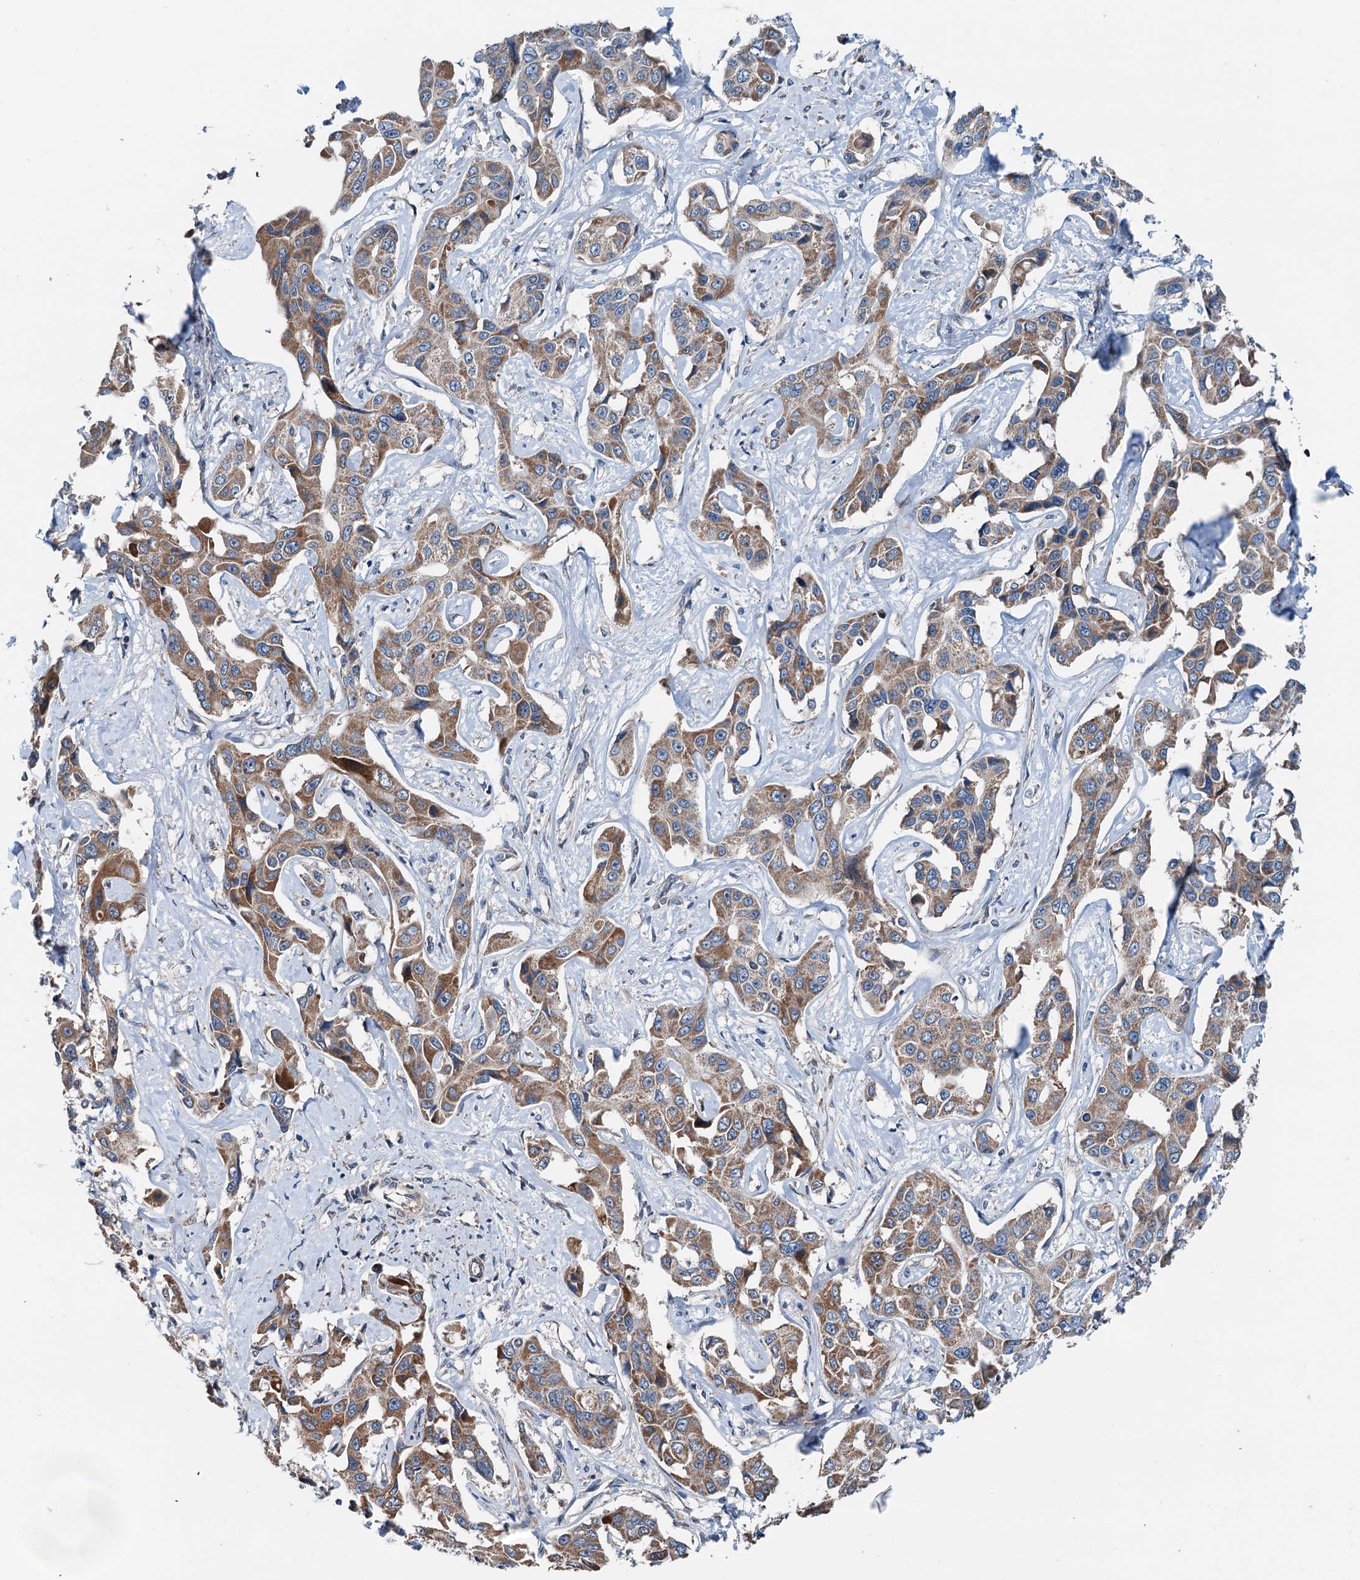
{"staining": {"intensity": "moderate", "quantity": ">75%", "location": "cytoplasmic/membranous"}, "tissue": "liver cancer", "cell_type": "Tumor cells", "image_type": "cancer", "snomed": [{"axis": "morphology", "description": "Cholangiocarcinoma"}, {"axis": "topography", "description": "Liver"}], "caption": "A brown stain labels moderate cytoplasmic/membranous staining of a protein in human liver cancer (cholangiocarcinoma) tumor cells. The staining is performed using DAB (3,3'-diaminobenzidine) brown chromogen to label protein expression. The nuclei are counter-stained blue using hematoxylin.", "gene": "ELAC1", "patient": {"sex": "male", "age": 59}}